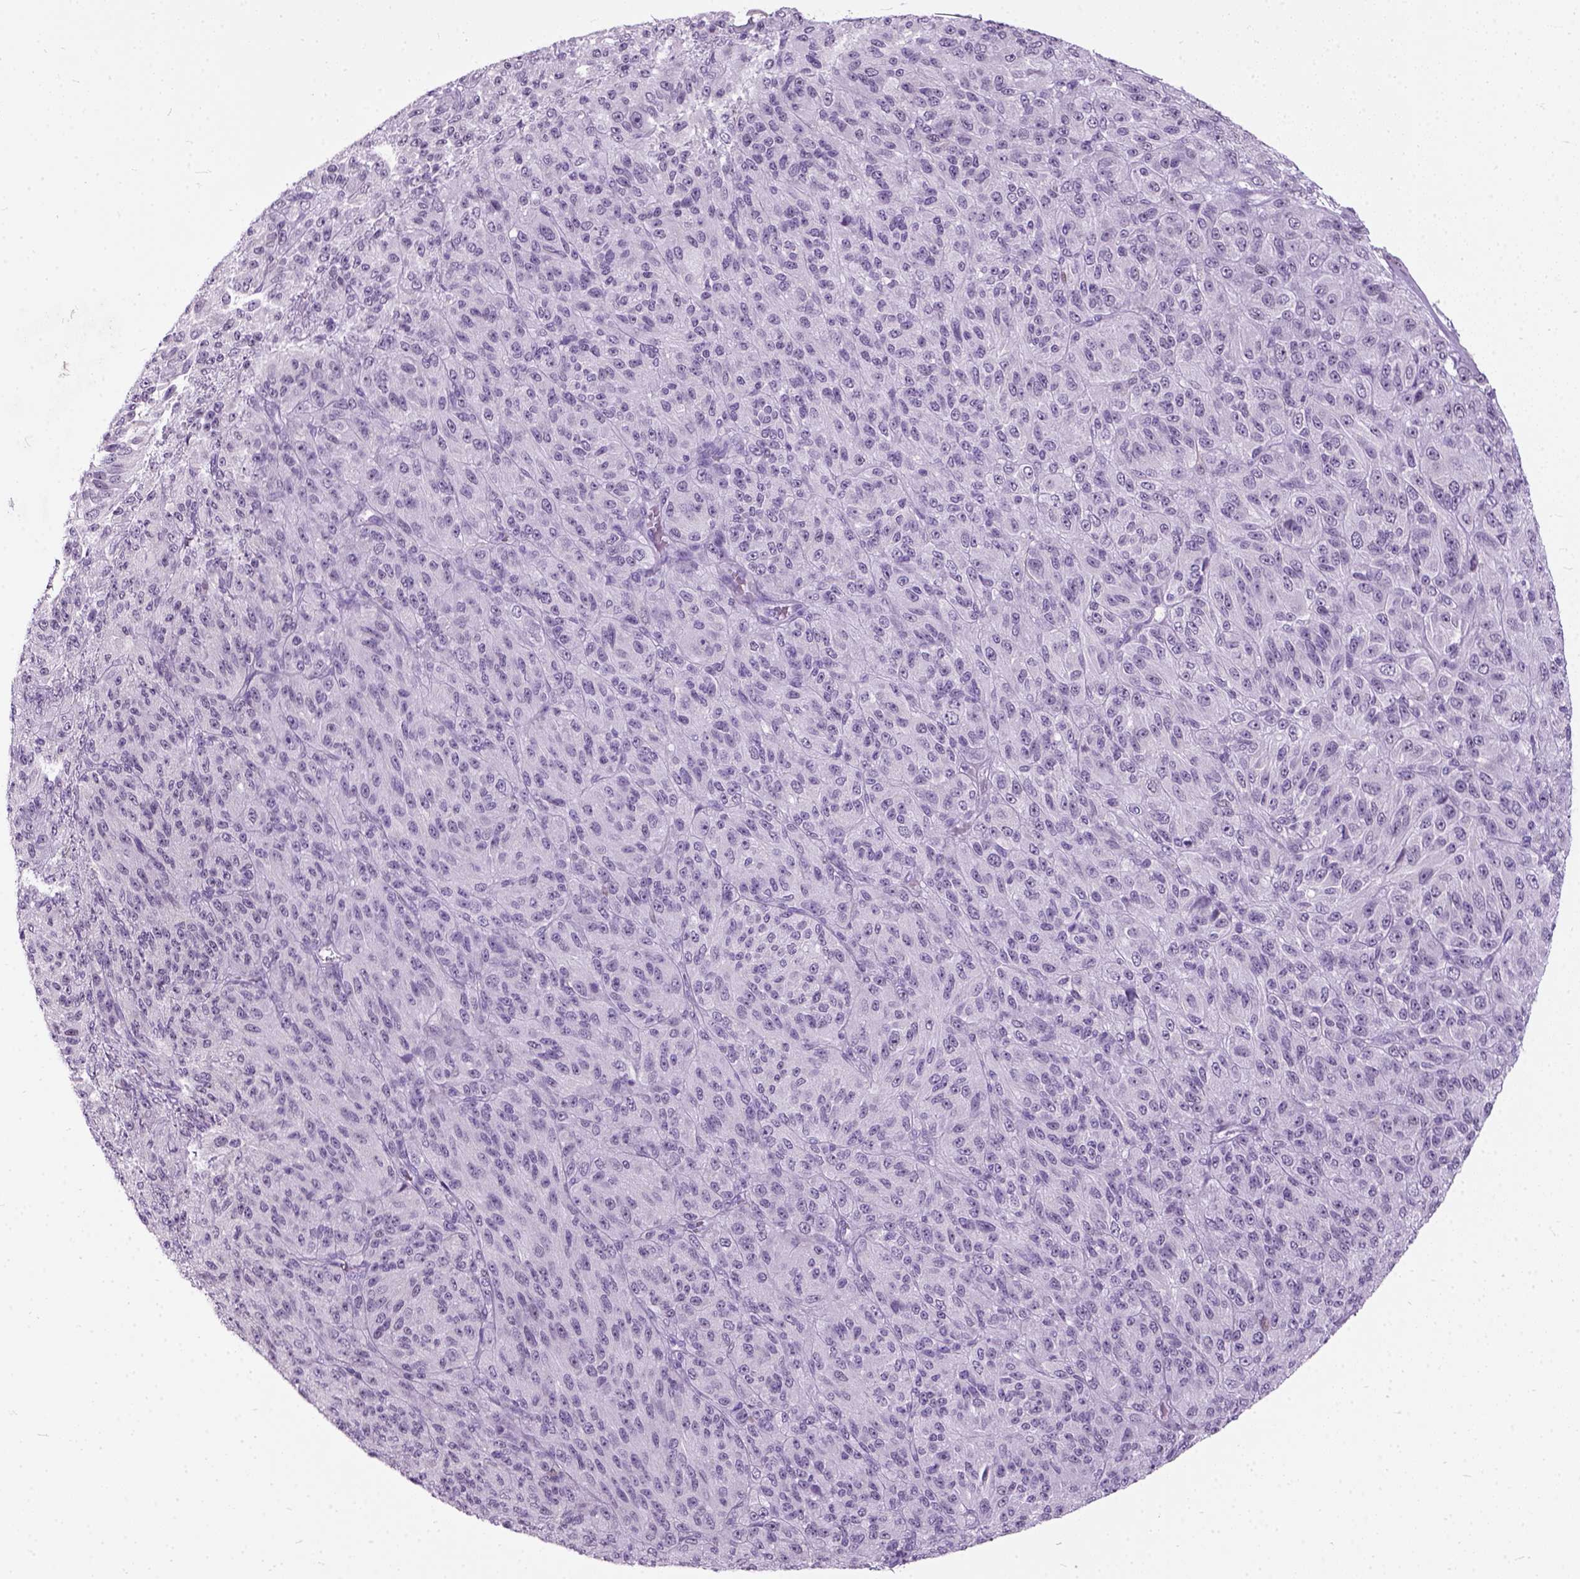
{"staining": {"intensity": "negative", "quantity": "none", "location": "none"}, "tissue": "melanoma", "cell_type": "Tumor cells", "image_type": "cancer", "snomed": [{"axis": "morphology", "description": "Malignant melanoma, Metastatic site"}, {"axis": "topography", "description": "Brain"}], "caption": "Human melanoma stained for a protein using IHC exhibits no staining in tumor cells.", "gene": "AXDND1", "patient": {"sex": "female", "age": 56}}